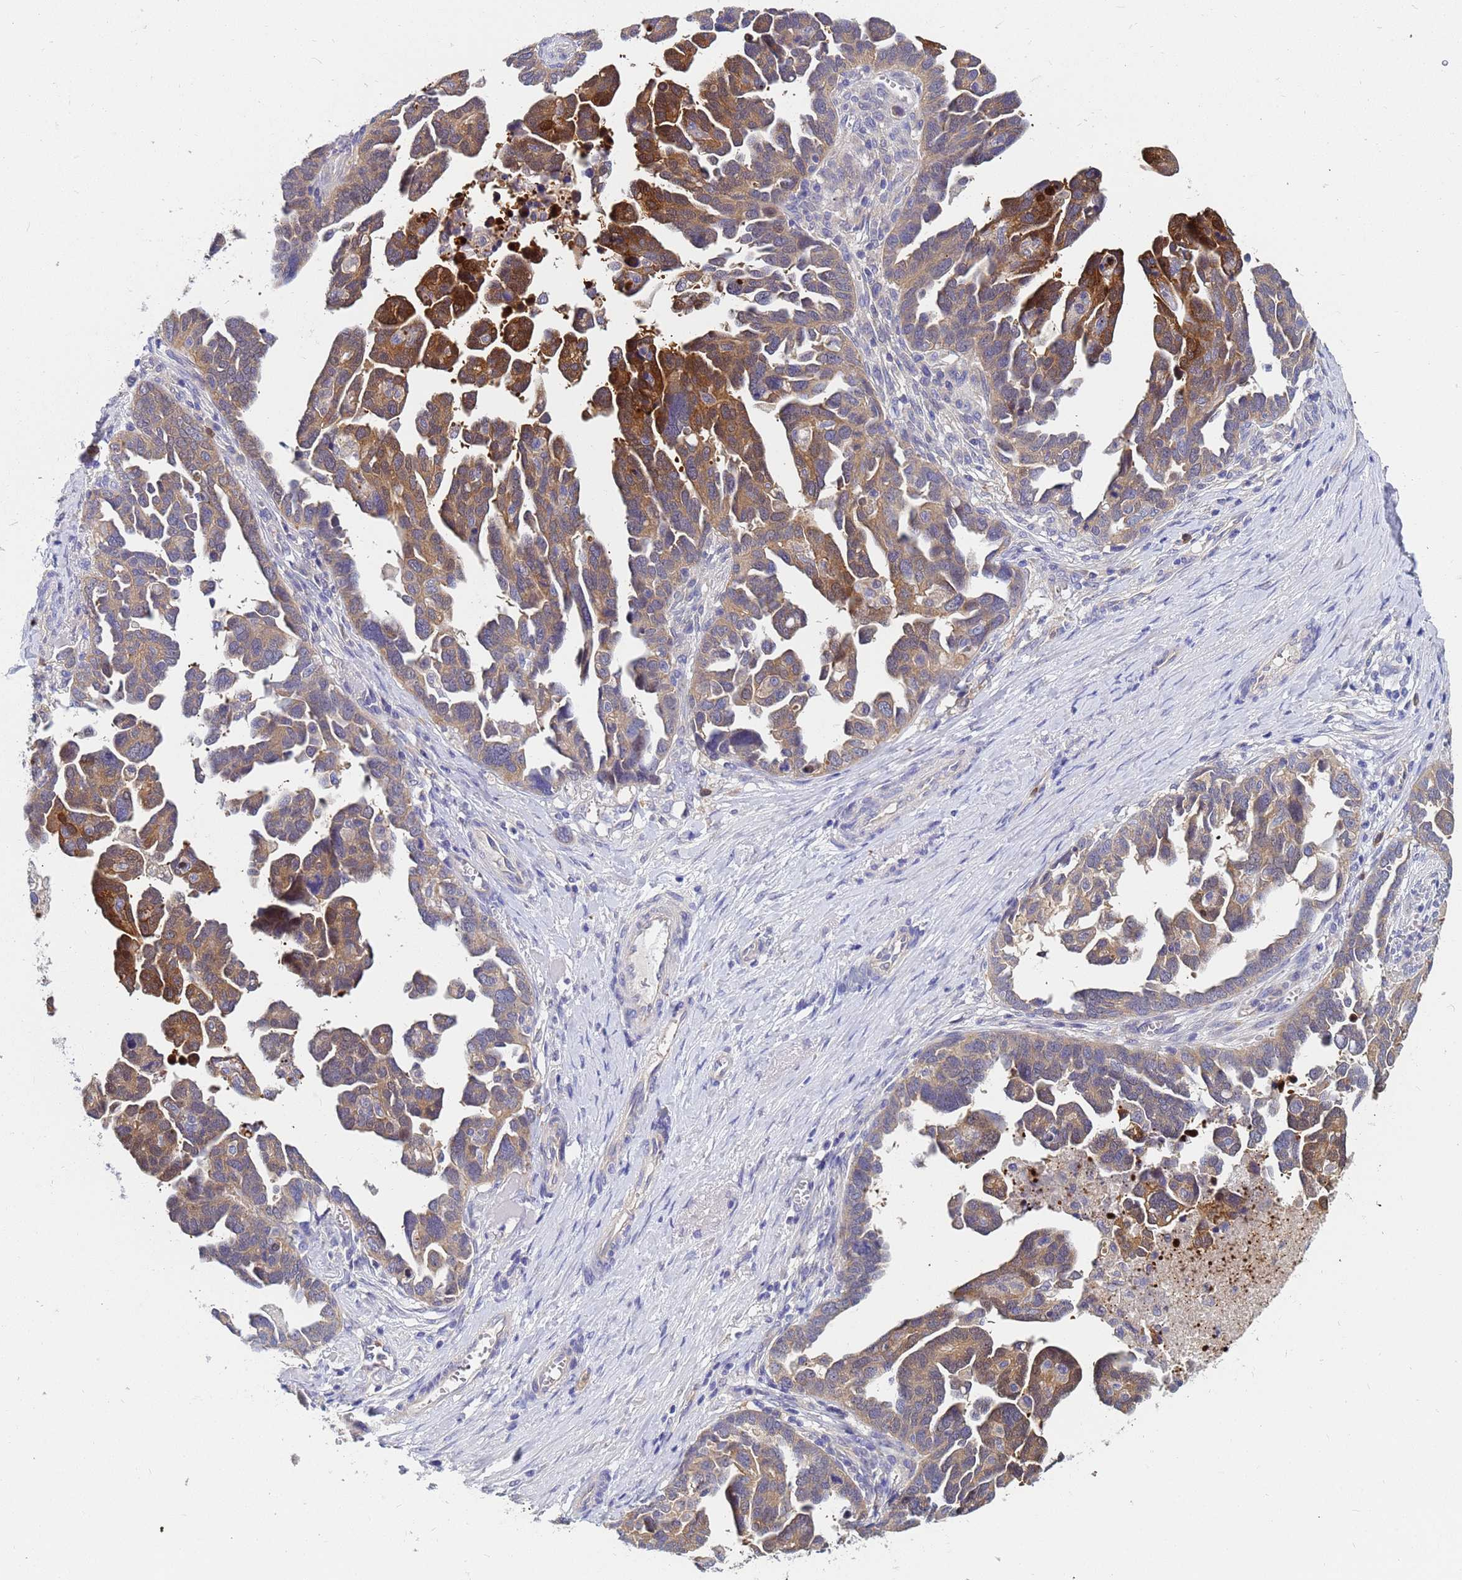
{"staining": {"intensity": "strong", "quantity": "25%-75%", "location": "cytoplasmic/membranous"}, "tissue": "ovarian cancer", "cell_type": "Tumor cells", "image_type": "cancer", "snomed": [{"axis": "morphology", "description": "Cystadenocarcinoma, serous, NOS"}, {"axis": "topography", "description": "Ovary"}], "caption": "Brown immunohistochemical staining in human ovarian cancer demonstrates strong cytoplasmic/membranous expression in about 25%-75% of tumor cells.", "gene": "TTLL11", "patient": {"sex": "female", "age": 54}}